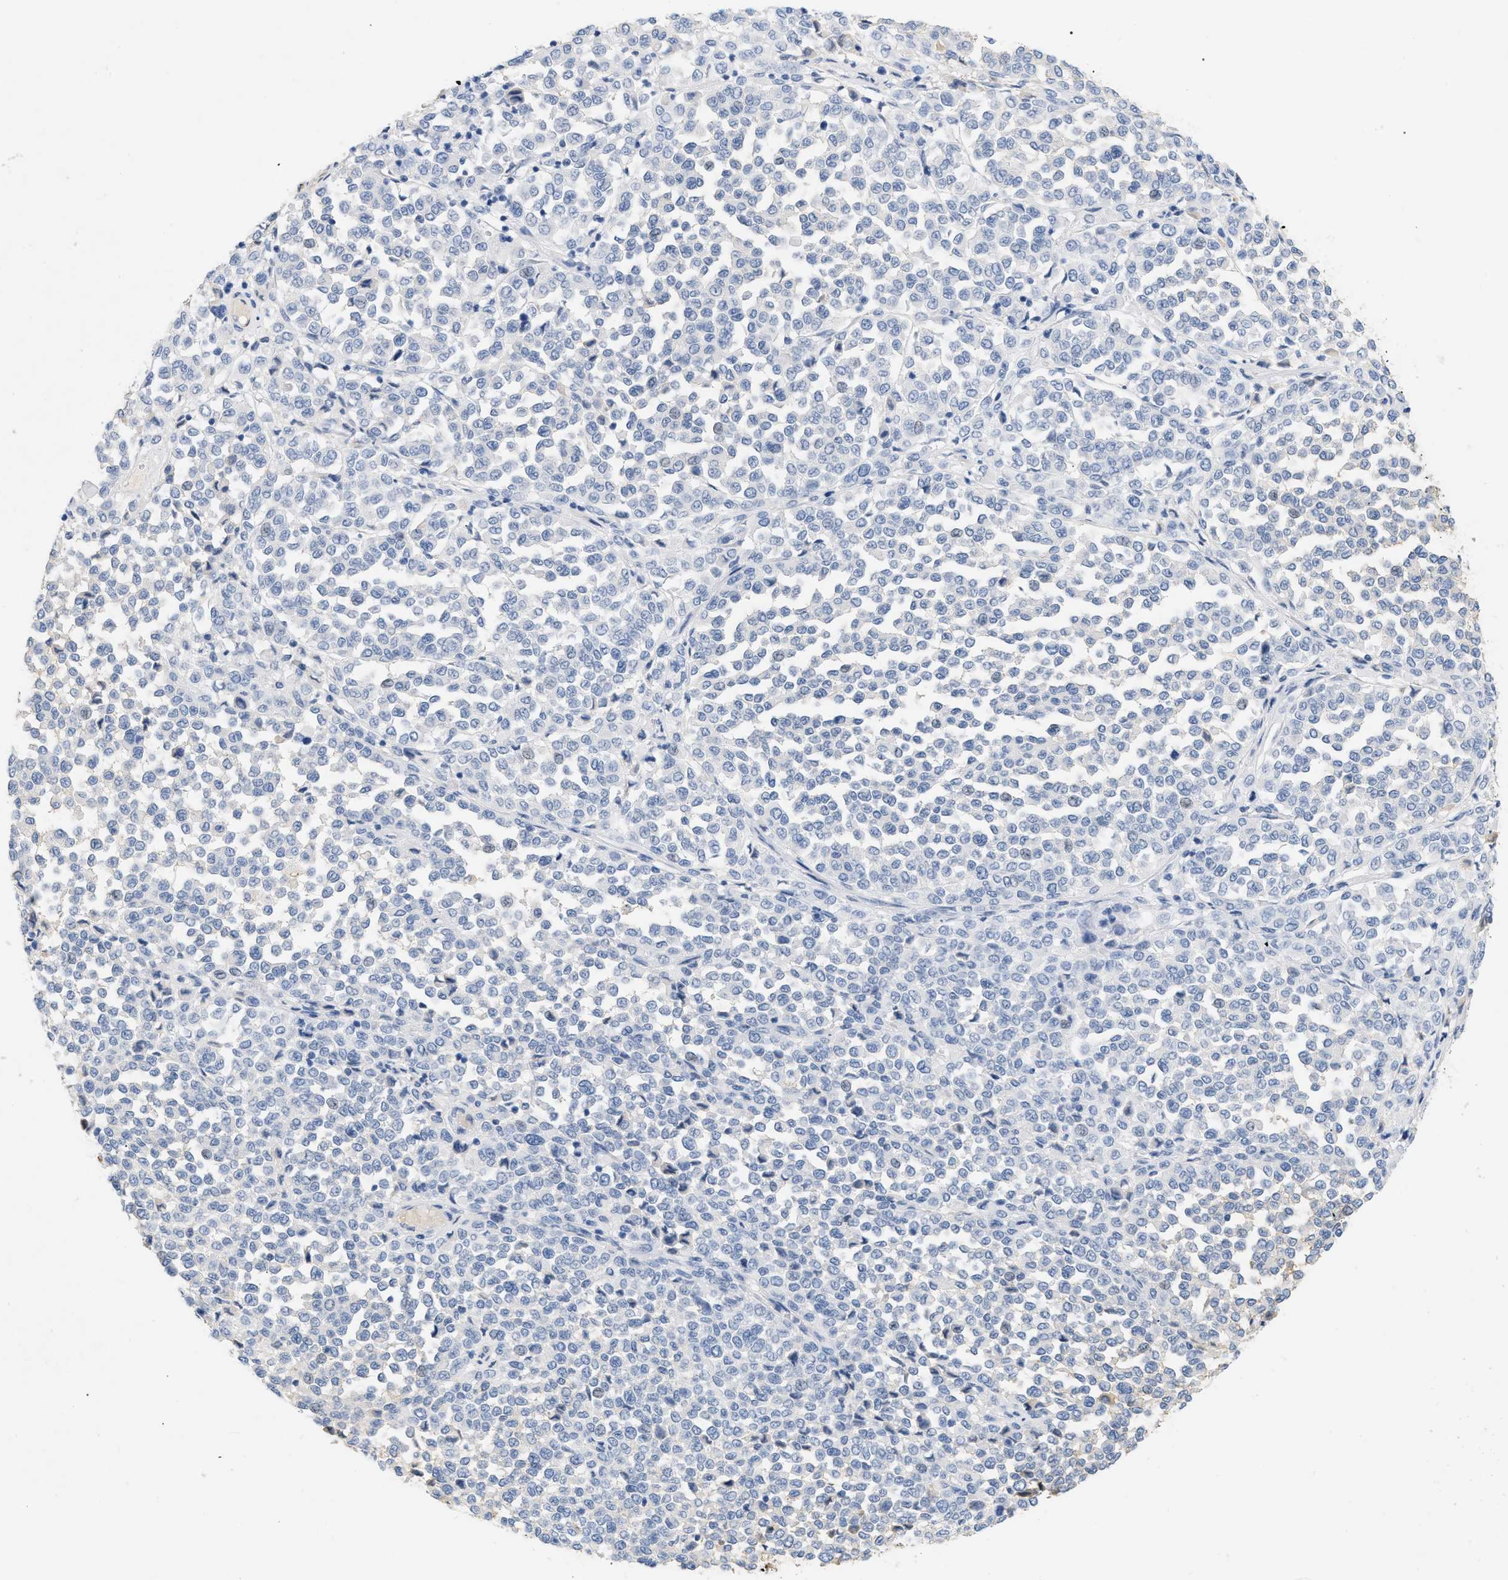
{"staining": {"intensity": "negative", "quantity": "none", "location": "none"}, "tissue": "melanoma", "cell_type": "Tumor cells", "image_type": "cancer", "snomed": [{"axis": "morphology", "description": "Malignant melanoma, Metastatic site"}, {"axis": "topography", "description": "Pancreas"}], "caption": "Immunohistochemistry micrograph of human melanoma stained for a protein (brown), which reveals no positivity in tumor cells.", "gene": "CFH", "patient": {"sex": "female", "age": 30}}